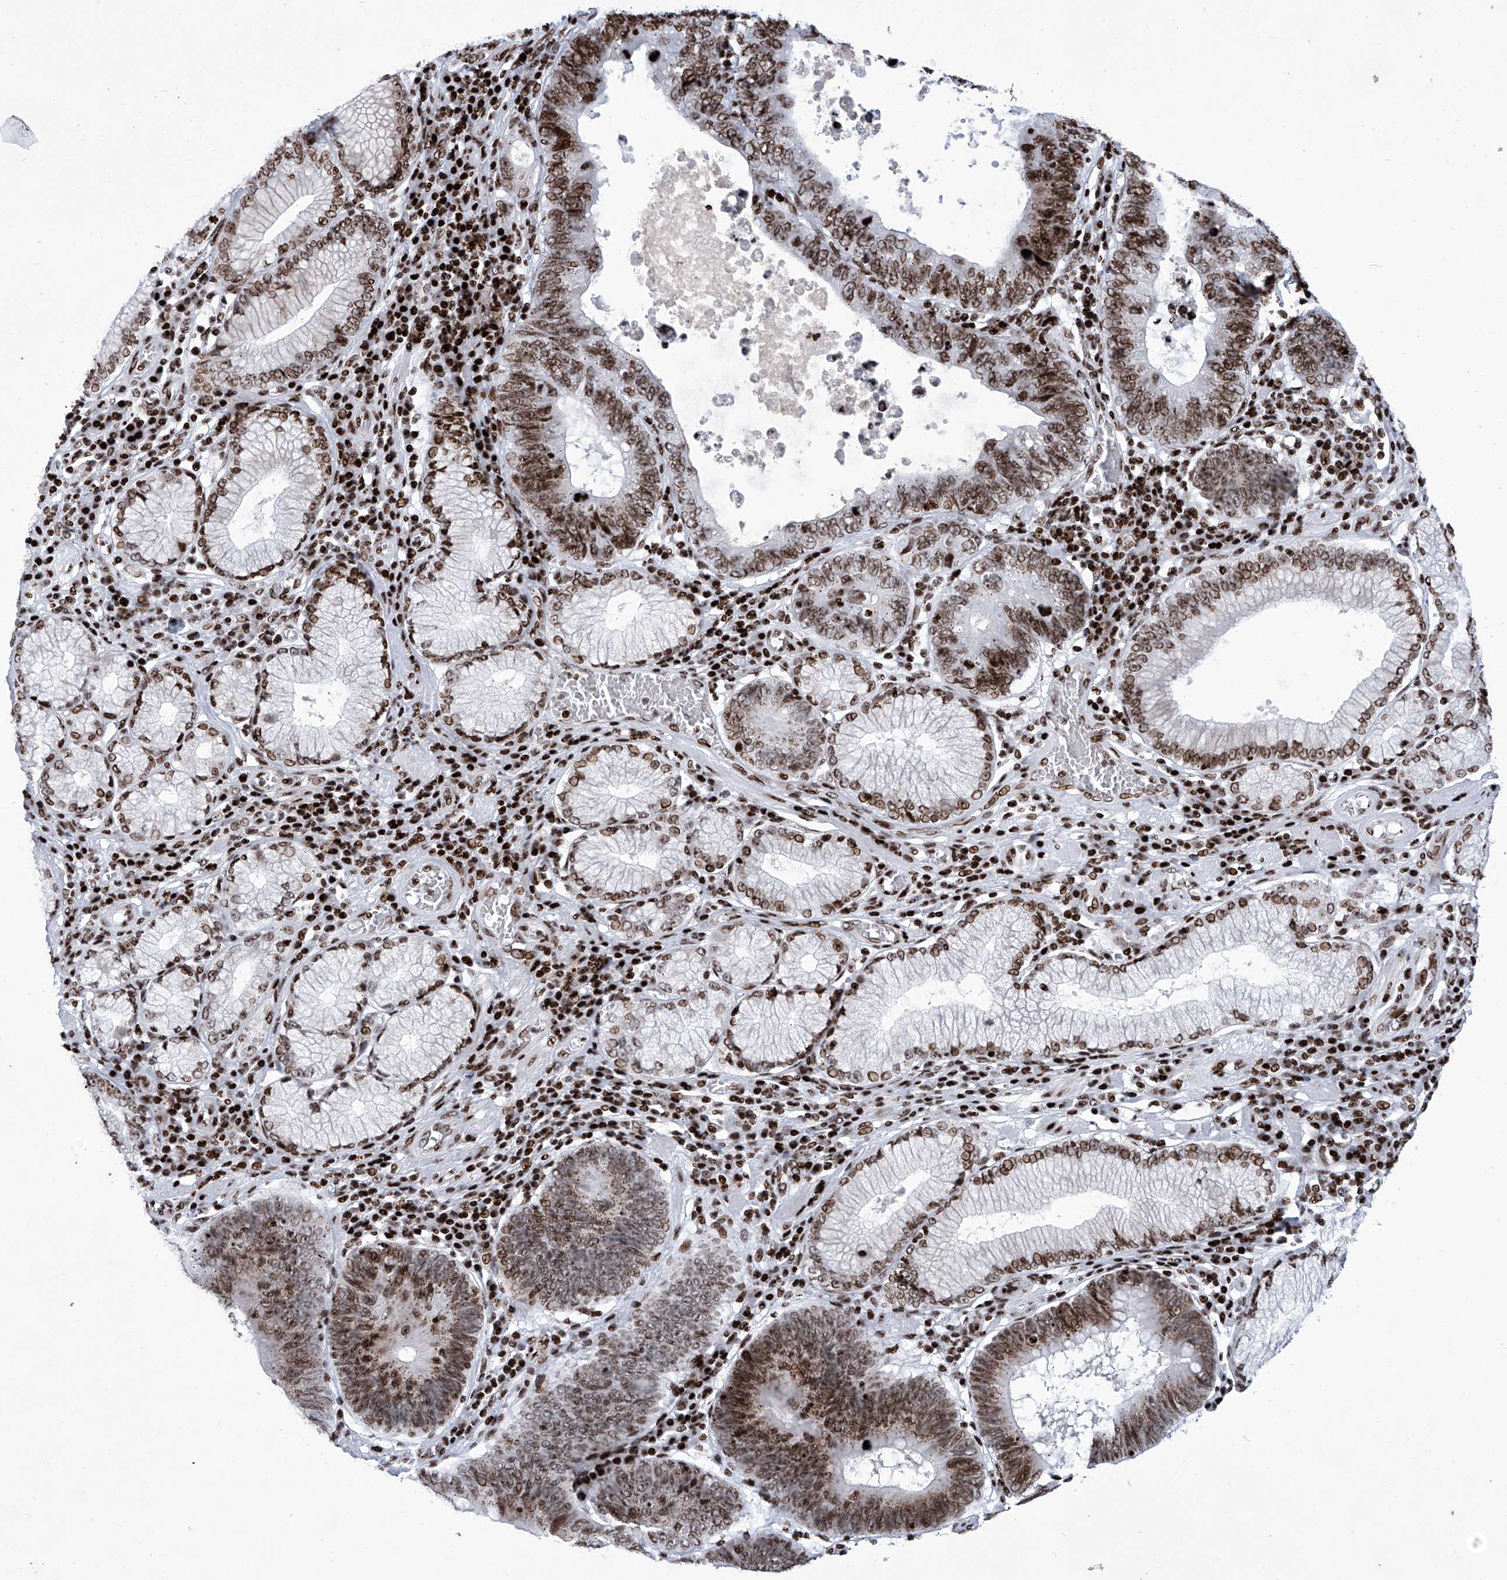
{"staining": {"intensity": "strong", "quantity": ">75%", "location": "nuclear"}, "tissue": "stomach cancer", "cell_type": "Tumor cells", "image_type": "cancer", "snomed": [{"axis": "morphology", "description": "Adenocarcinoma, NOS"}, {"axis": "topography", "description": "Stomach"}], "caption": "The micrograph demonstrates immunohistochemical staining of stomach adenocarcinoma. There is strong nuclear staining is seen in approximately >75% of tumor cells. (Stains: DAB (3,3'-diaminobenzidine) in brown, nuclei in blue, Microscopy: brightfield microscopy at high magnification).", "gene": "HEY2", "patient": {"sex": "male", "age": 59}}